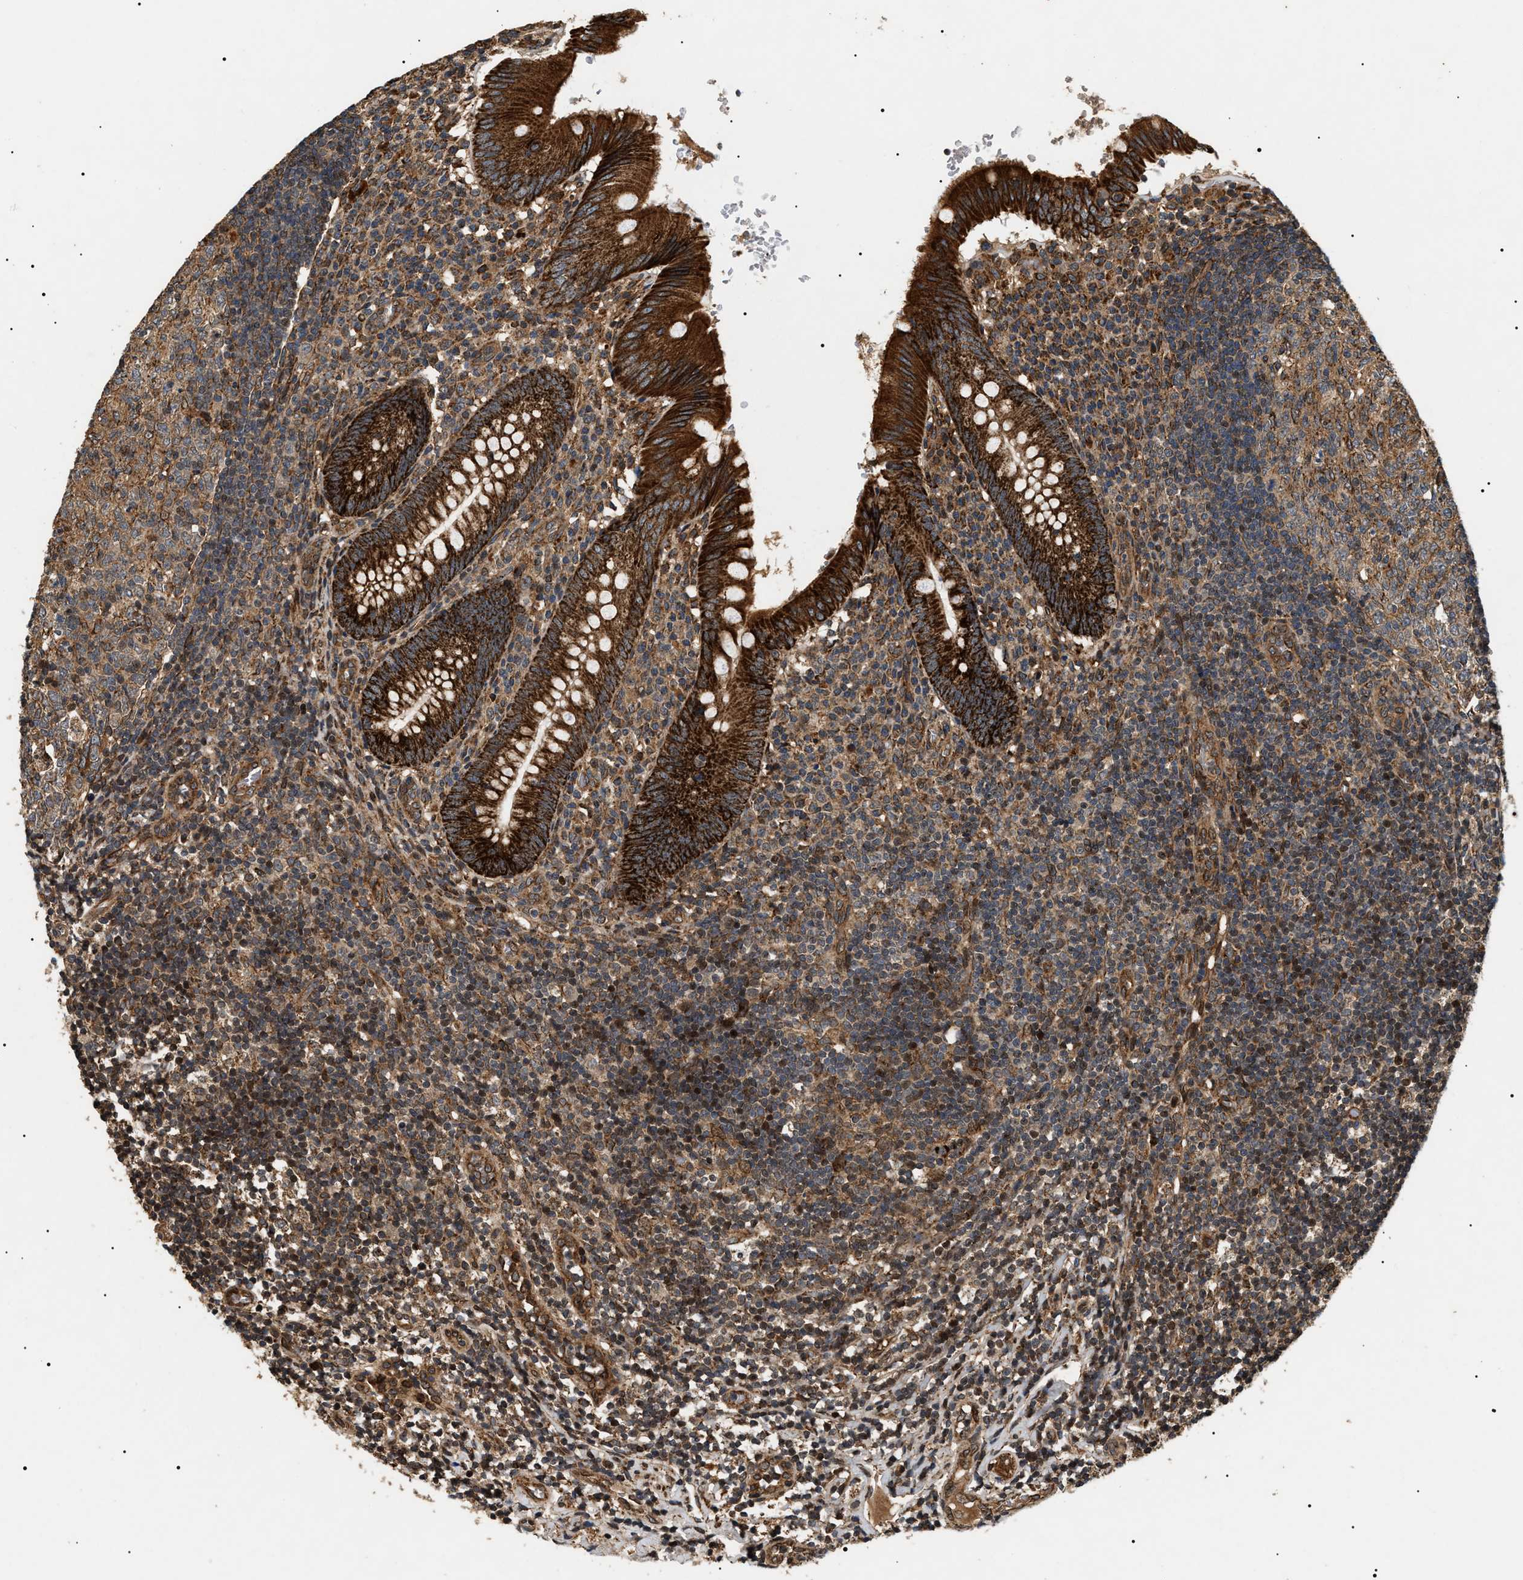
{"staining": {"intensity": "strong", "quantity": ">75%", "location": "cytoplasmic/membranous"}, "tissue": "appendix", "cell_type": "Glandular cells", "image_type": "normal", "snomed": [{"axis": "morphology", "description": "Normal tissue, NOS"}, {"axis": "topography", "description": "Appendix"}], "caption": "Human appendix stained with a brown dye exhibits strong cytoplasmic/membranous positive expression in about >75% of glandular cells.", "gene": "ZBTB26", "patient": {"sex": "male", "age": 8}}